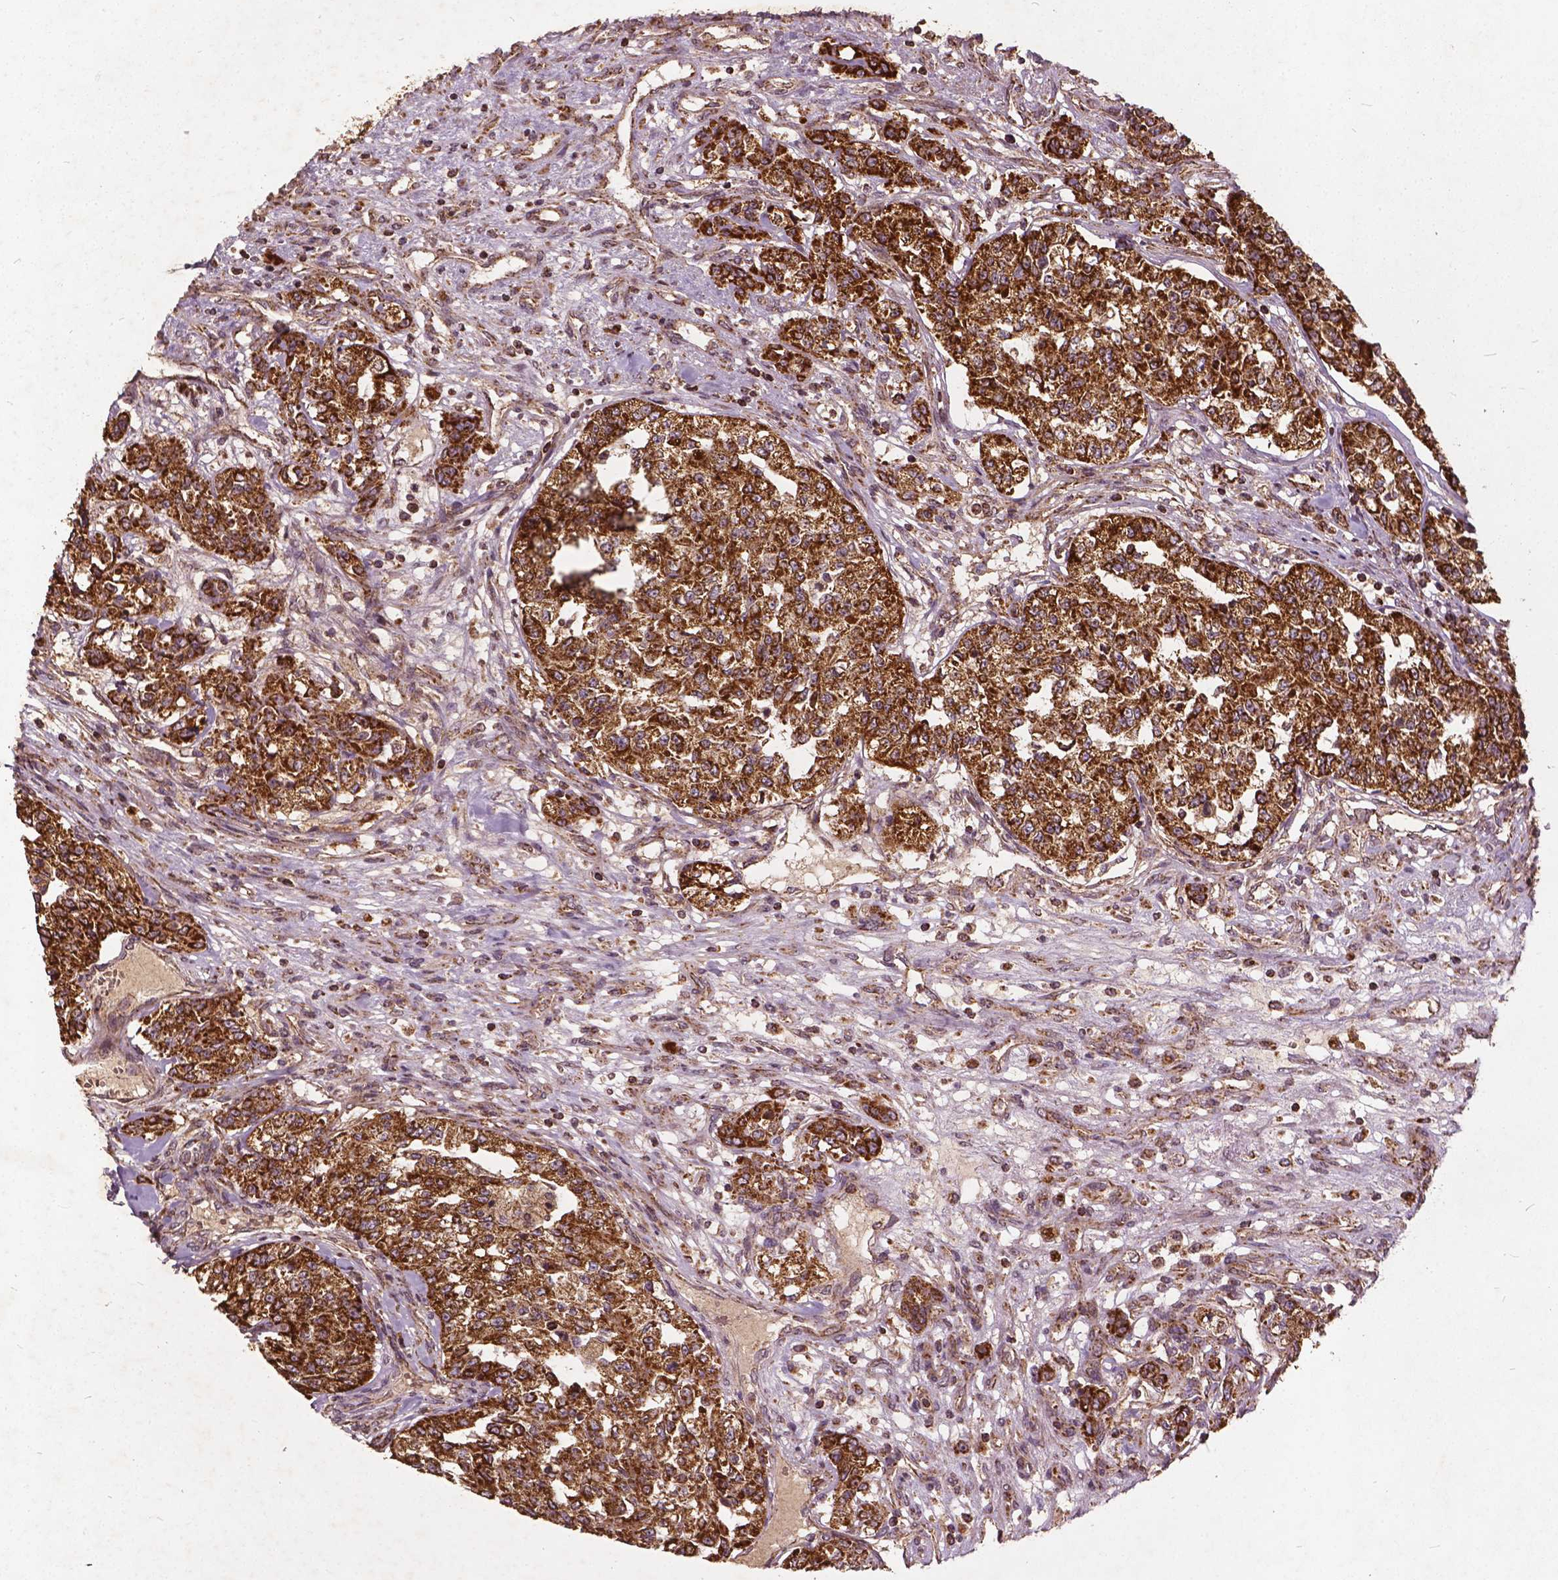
{"staining": {"intensity": "strong", "quantity": ">75%", "location": "cytoplasmic/membranous"}, "tissue": "renal cancer", "cell_type": "Tumor cells", "image_type": "cancer", "snomed": [{"axis": "morphology", "description": "Adenocarcinoma, NOS"}, {"axis": "topography", "description": "Kidney"}], "caption": "DAB (3,3'-diaminobenzidine) immunohistochemical staining of renal adenocarcinoma shows strong cytoplasmic/membranous protein staining in about >75% of tumor cells.", "gene": "UBXN2A", "patient": {"sex": "female", "age": 63}}